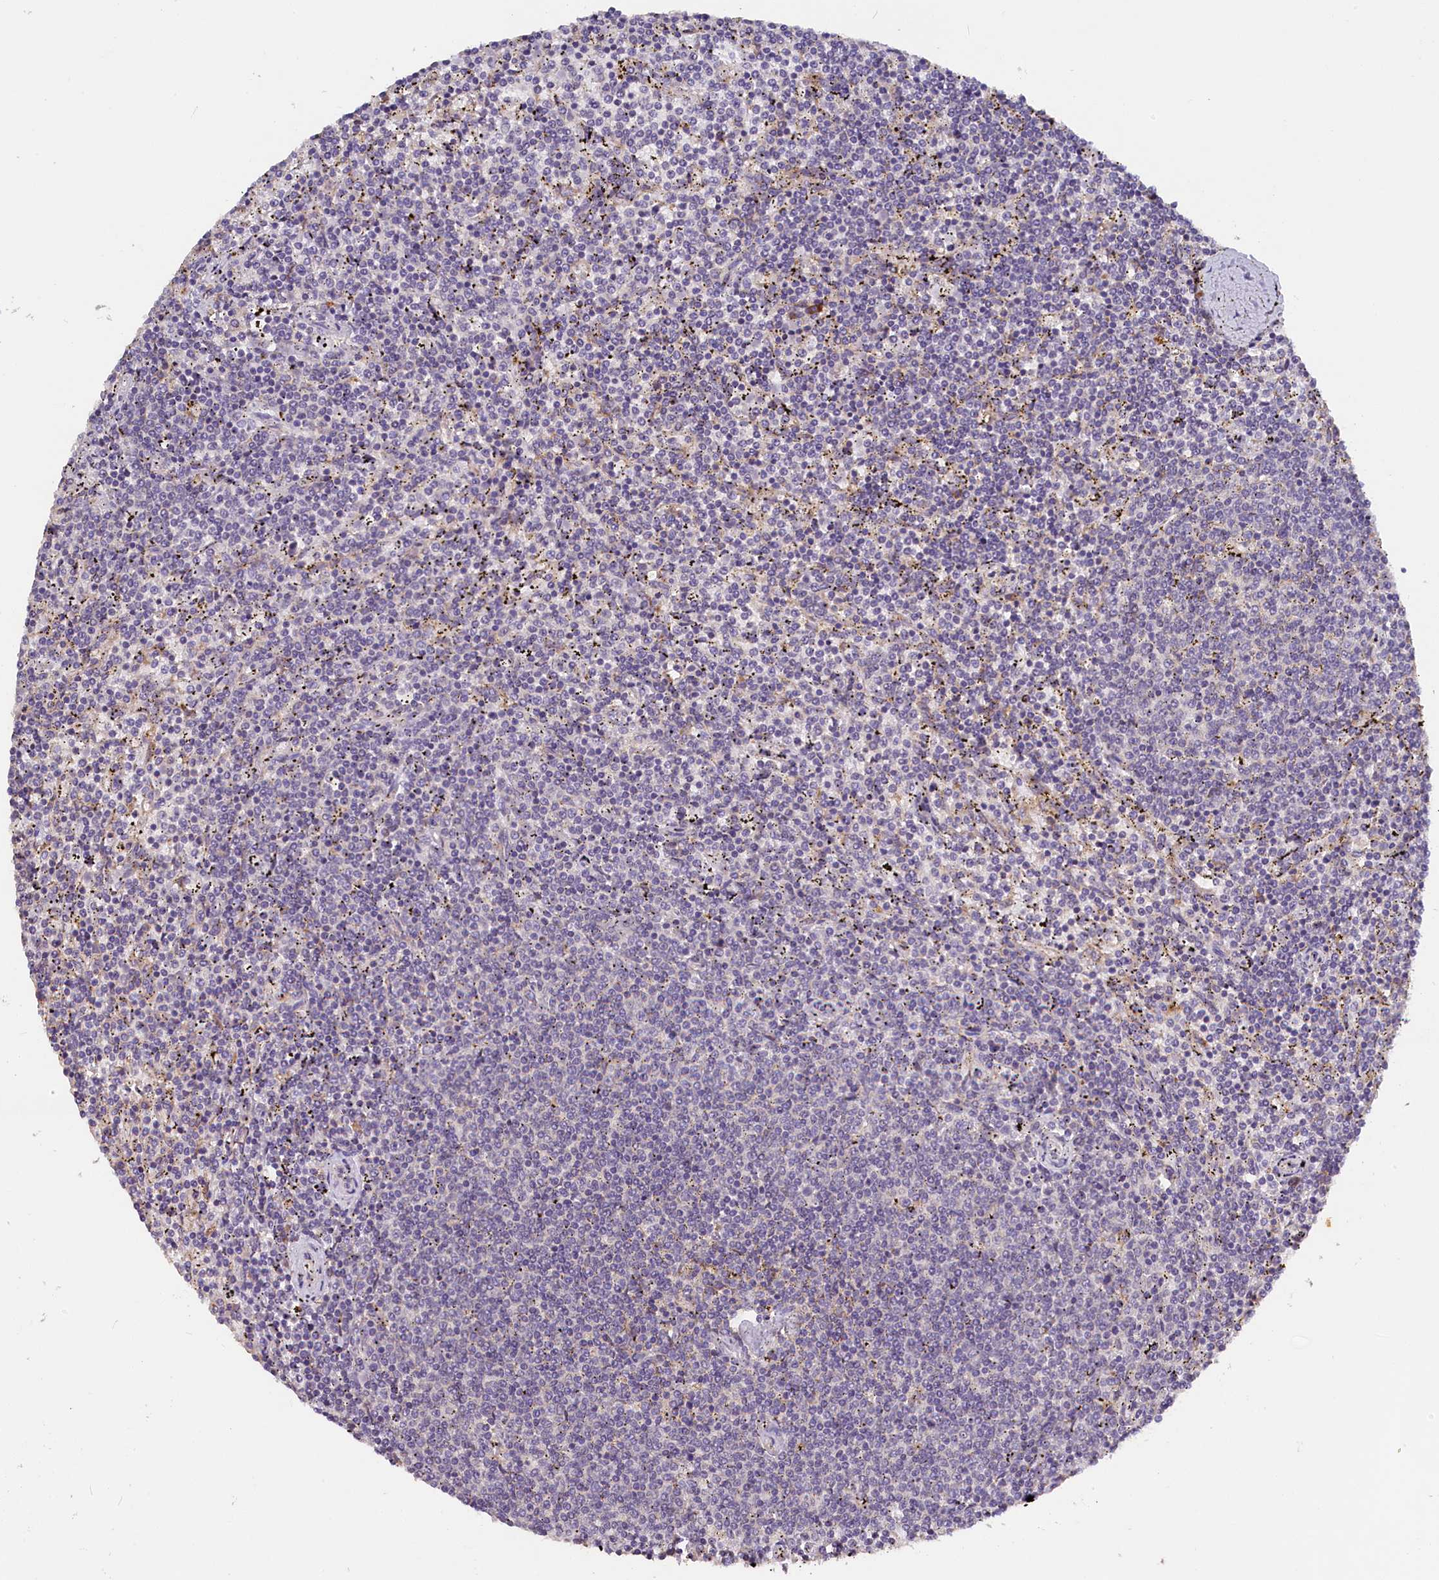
{"staining": {"intensity": "negative", "quantity": "none", "location": "none"}, "tissue": "lymphoma", "cell_type": "Tumor cells", "image_type": "cancer", "snomed": [{"axis": "morphology", "description": "Malignant lymphoma, non-Hodgkin's type, Low grade"}, {"axis": "topography", "description": "Spleen"}], "caption": "Immunohistochemistry (IHC) of human malignant lymphoma, non-Hodgkin's type (low-grade) exhibits no positivity in tumor cells.", "gene": "ST7L", "patient": {"sex": "female", "age": 50}}